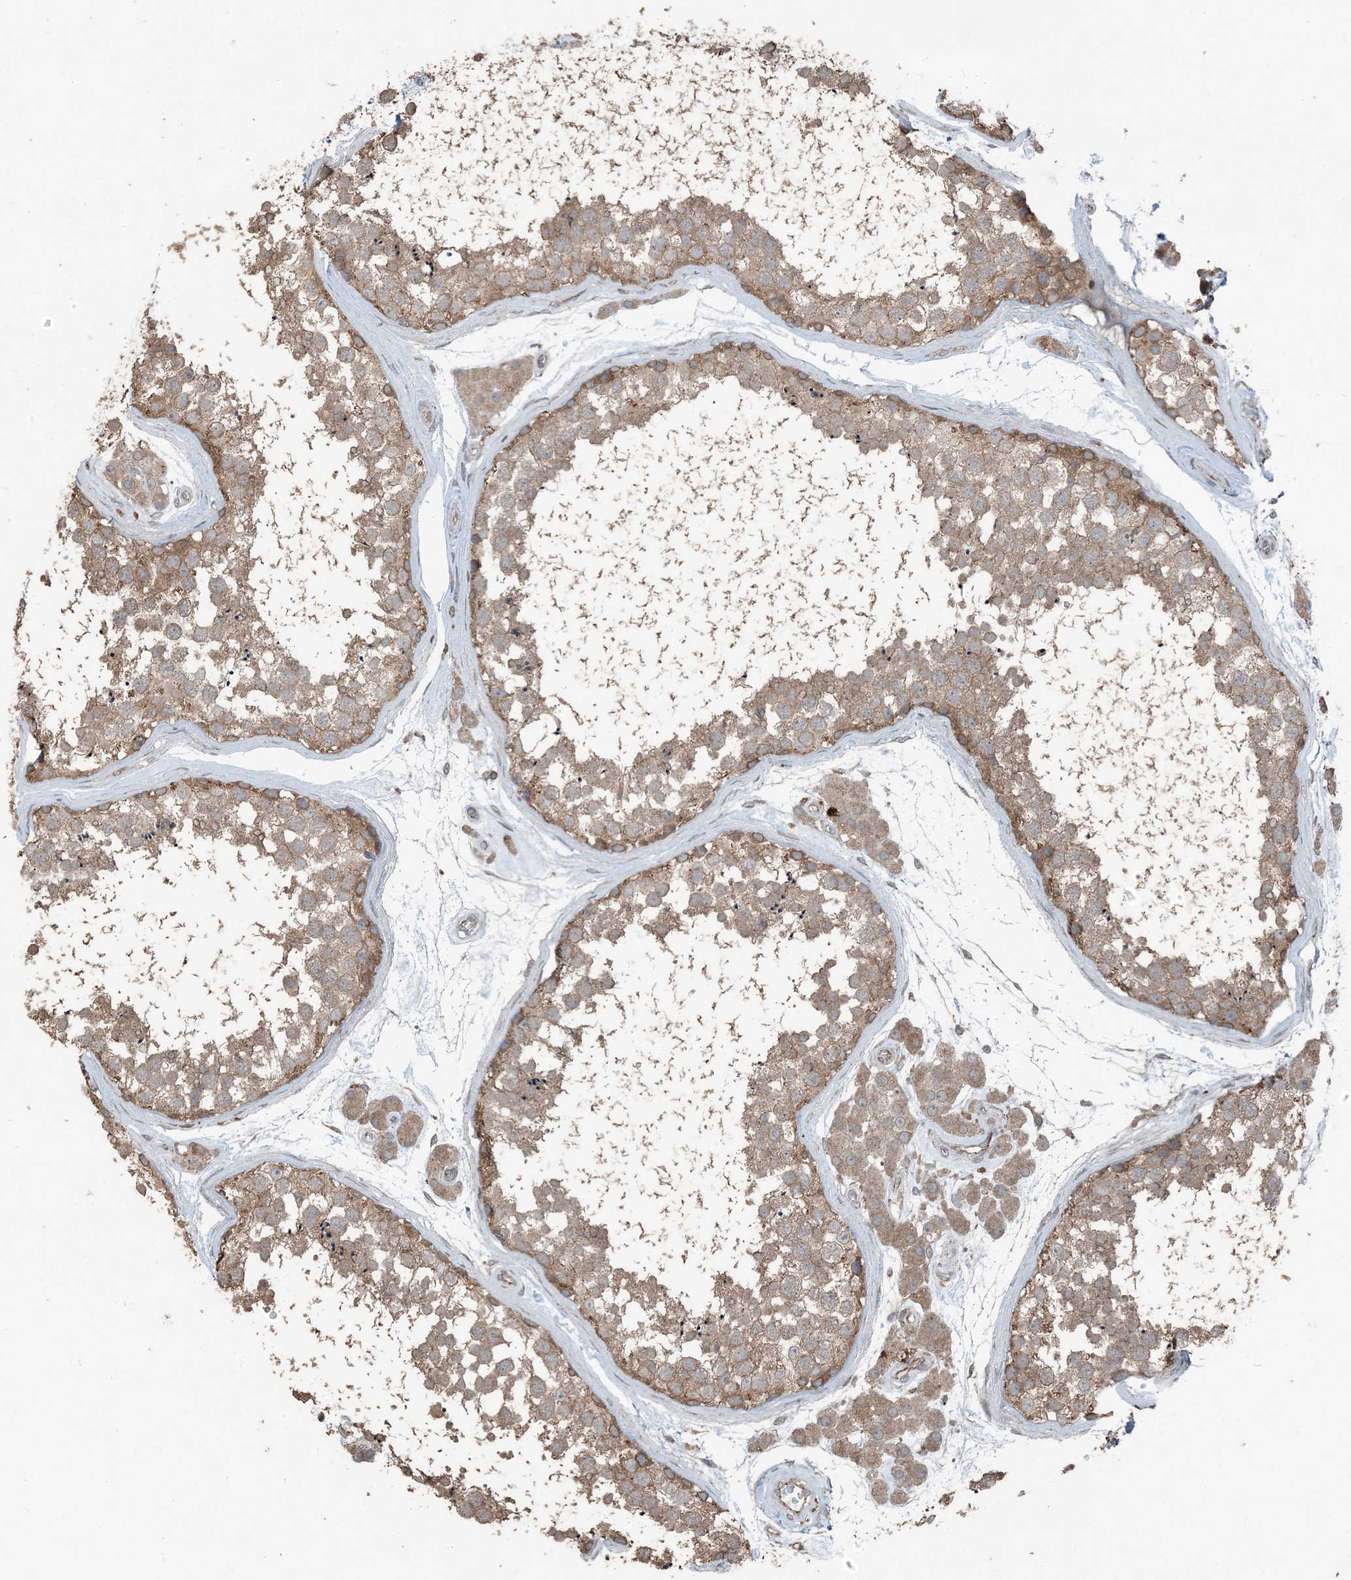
{"staining": {"intensity": "moderate", "quantity": ">75%", "location": "cytoplasmic/membranous"}, "tissue": "testis", "cell_type": "Cells in seminiferous ducts", "image_type": "normal", "snomed": [{"axis": "morphology", "description": "Normal tissue, NOS"}, {"axis": "topography", "description": "Testis"}], "caption": "The immunohistochemical stain shows moderate cytoplasmic/membranous expression in cells in seminiferous ducts of normal testis.", "gene": "ZFAND2B", "patient": {"sex": "male", "age": 56}}